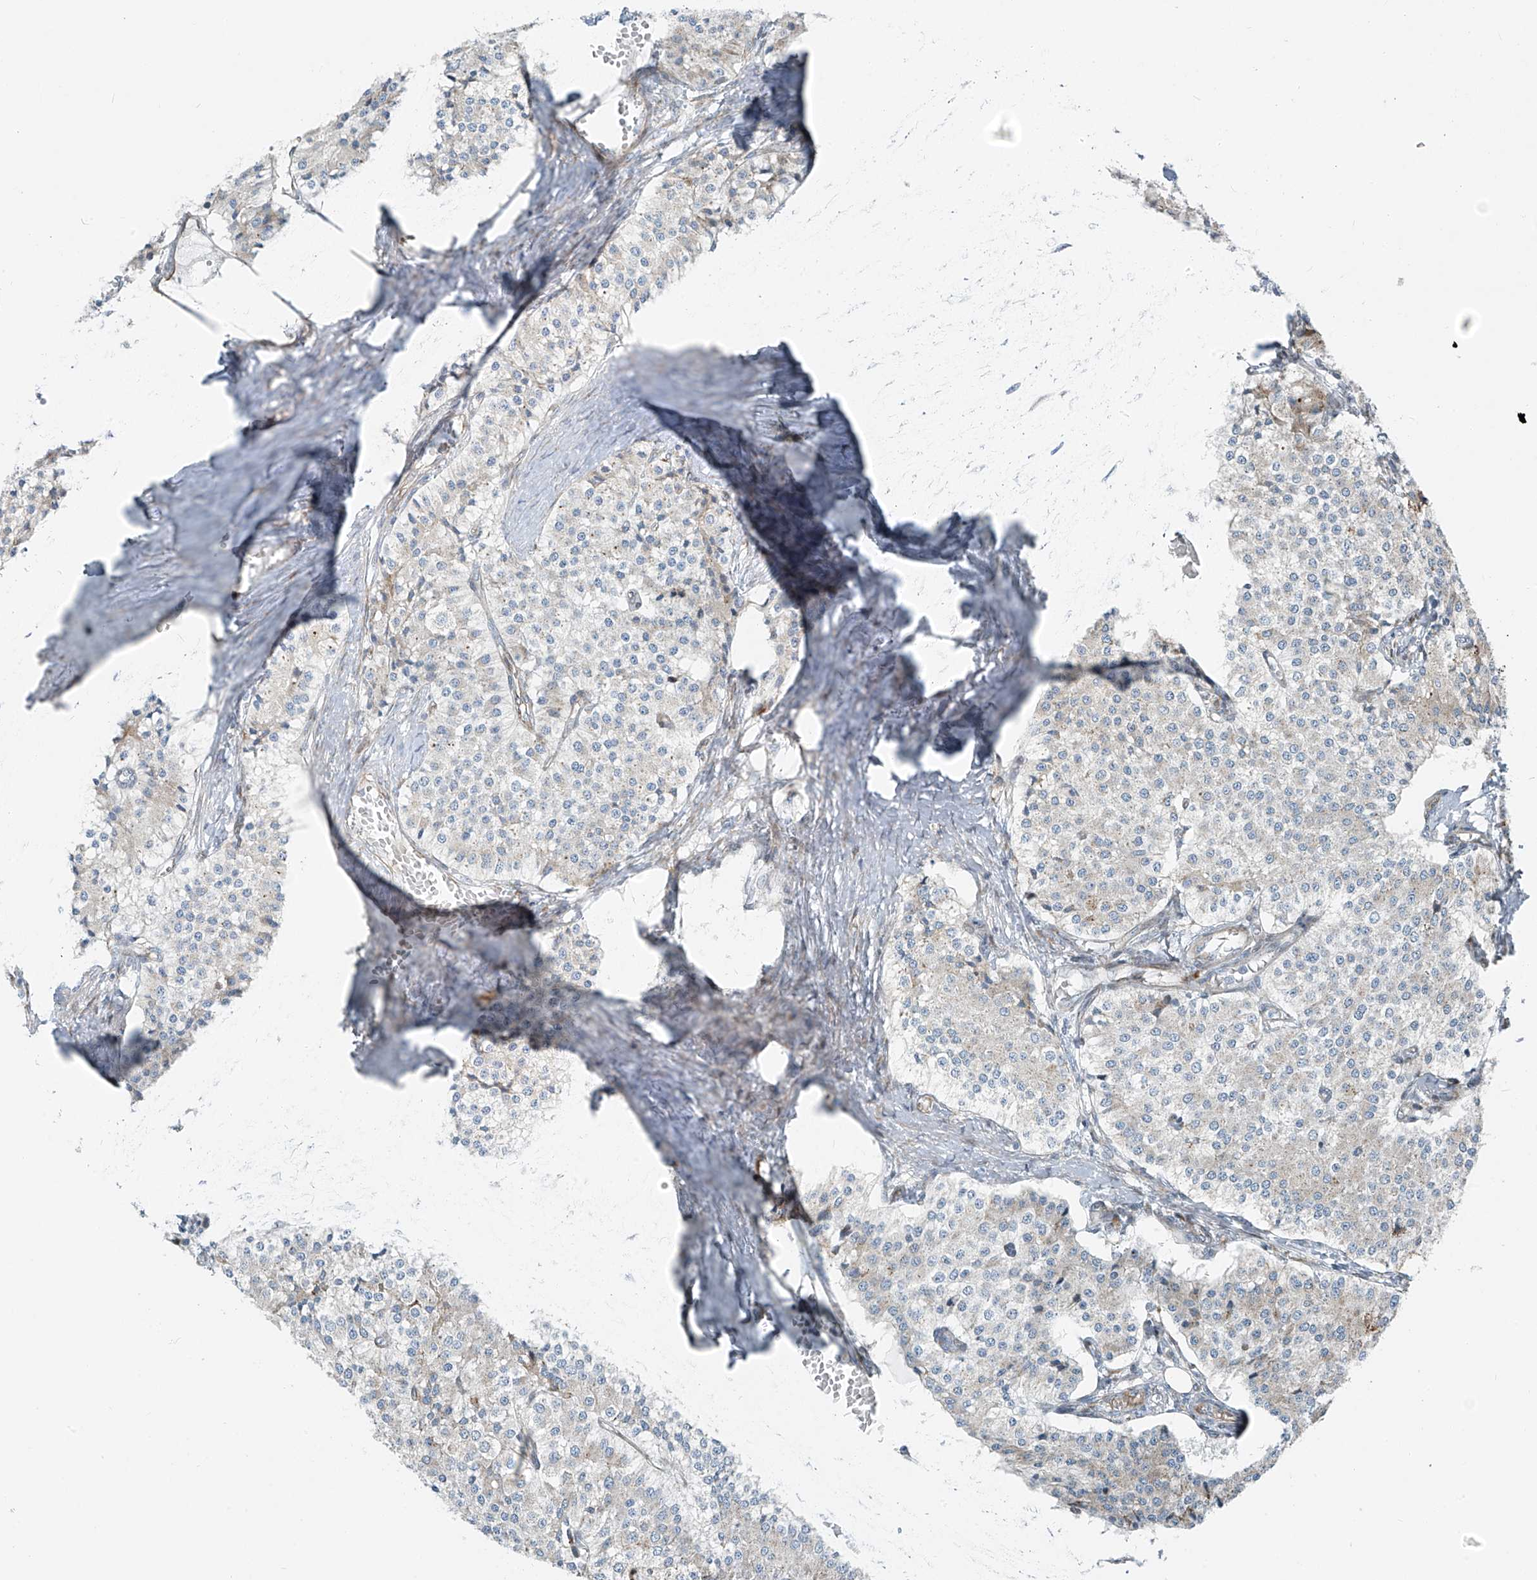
{"staining": {"intensity": "negative", "quantity": "none", "location": "none"}, "tissue": "carcinoid", "cell_type": "Tumor cells", "image_type": "cancer", "snomed": [{"axis": "morphology", "description": "Carcinoid, malignant, NOS"}, {"axis": "topography", "description": "Colon"}], "caption": "Tumor cells are negative for protein expression in human carcinoid.", "gene": "HIC2", "patient": {"sex": "female", "age": 52}}